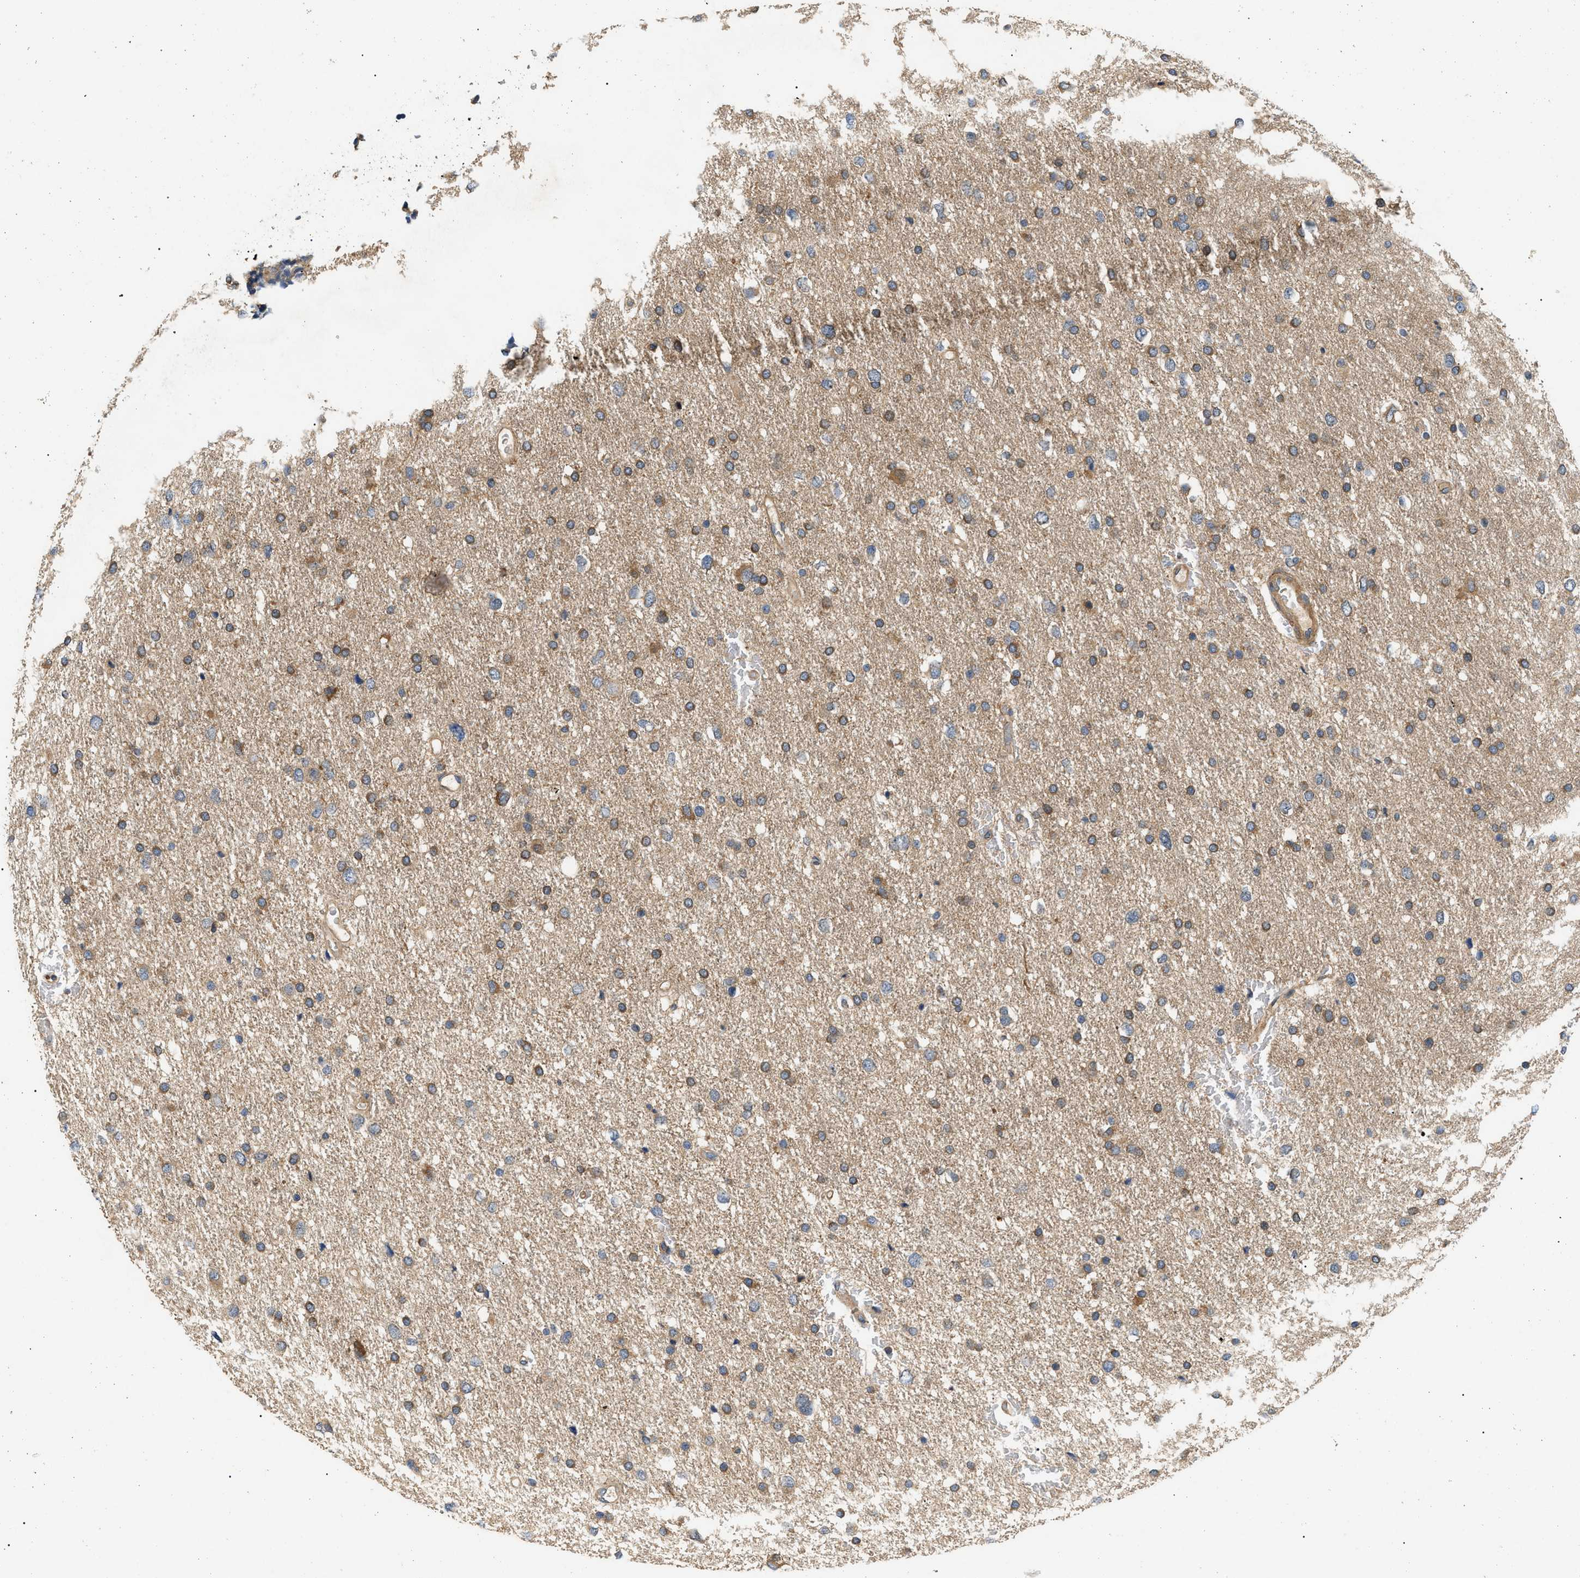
{"staining": {"intensity": "moderate", "quantity": ">75%", "location": "cytoplasmic/membranous"}, "tissue": "glioma", "cell_type": "Tumor cells", "image_type": "cancer", "snomed": [{"axis": "morphology", "description": "Glioma, malignant, Low grade"}, {"axis": "topography", "description": "Brain"}], "caption": "Tumor cells exhibit medium levels of moderate cytoplasmic/membranous staining in approximately >75% of cells in human glioma.", "gene": "PPM1B", "patient": {"sex": "female", "age": 37}}